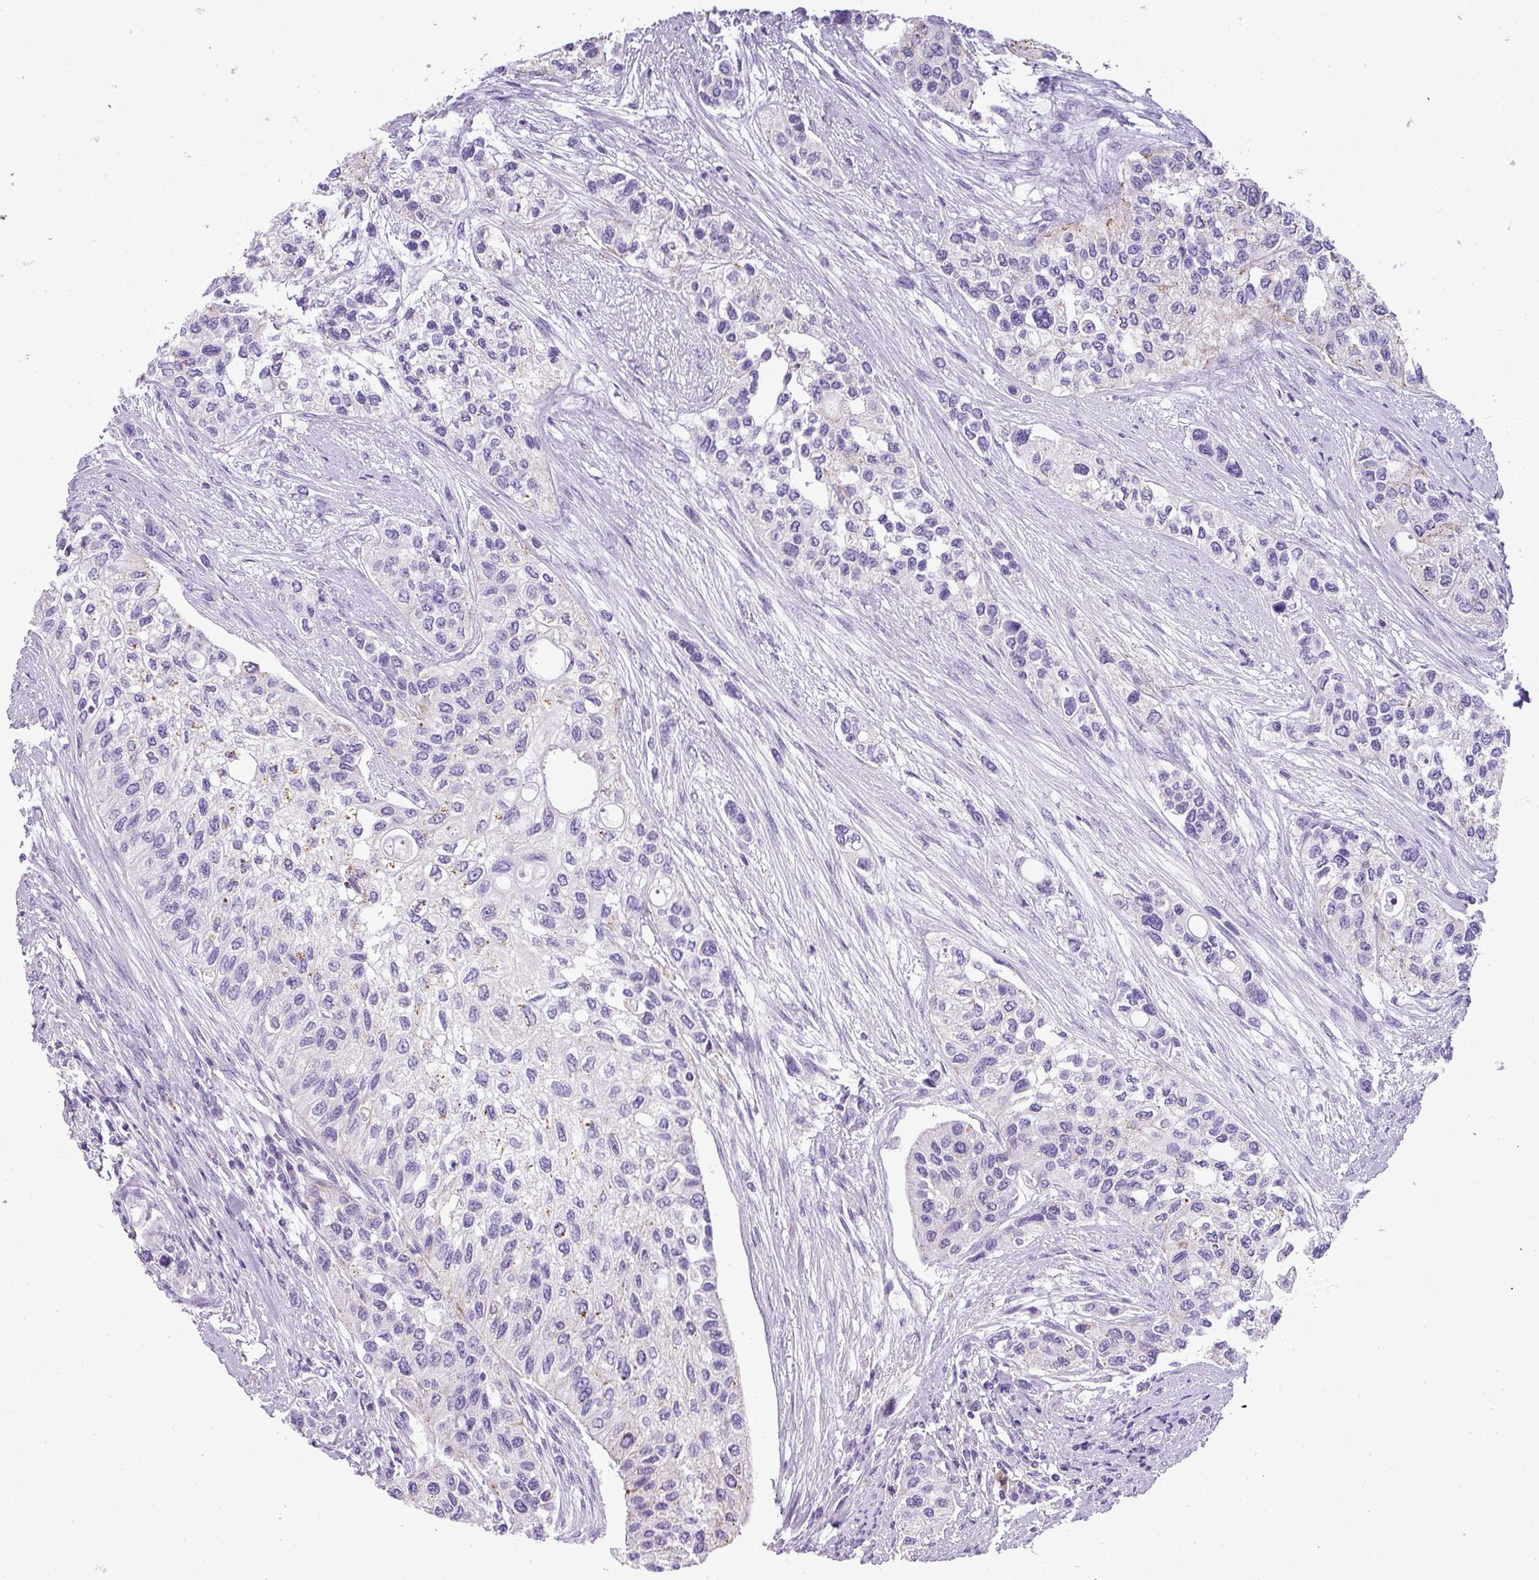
{"staining": {"intensity": "negative", "quantity": "none", "location": "none"}, "tissue": "urothelial cancer", "cell_type": "Tumor cells", "image_type": "cancer", "snomed": [{"axis": "morphology", "description": "Normal tissue, NOS"}, {"axis": "morphology", "description": "Urothelial carcinoma, High grade"}, {"axis": "topography", "description": "Vascular tissue"}, {"axis": "topography", "description": "Urinary bladder"}], "caption": "Immunohistochemistry histopathology image of urothelial cancer stained for a protein (brown), which demonstrates no staining in tumor cells. (DAB IHC with hematoxylin counter stain).", "gene": "ZNF568", "patient": {"sex": "female", "age": 56}}